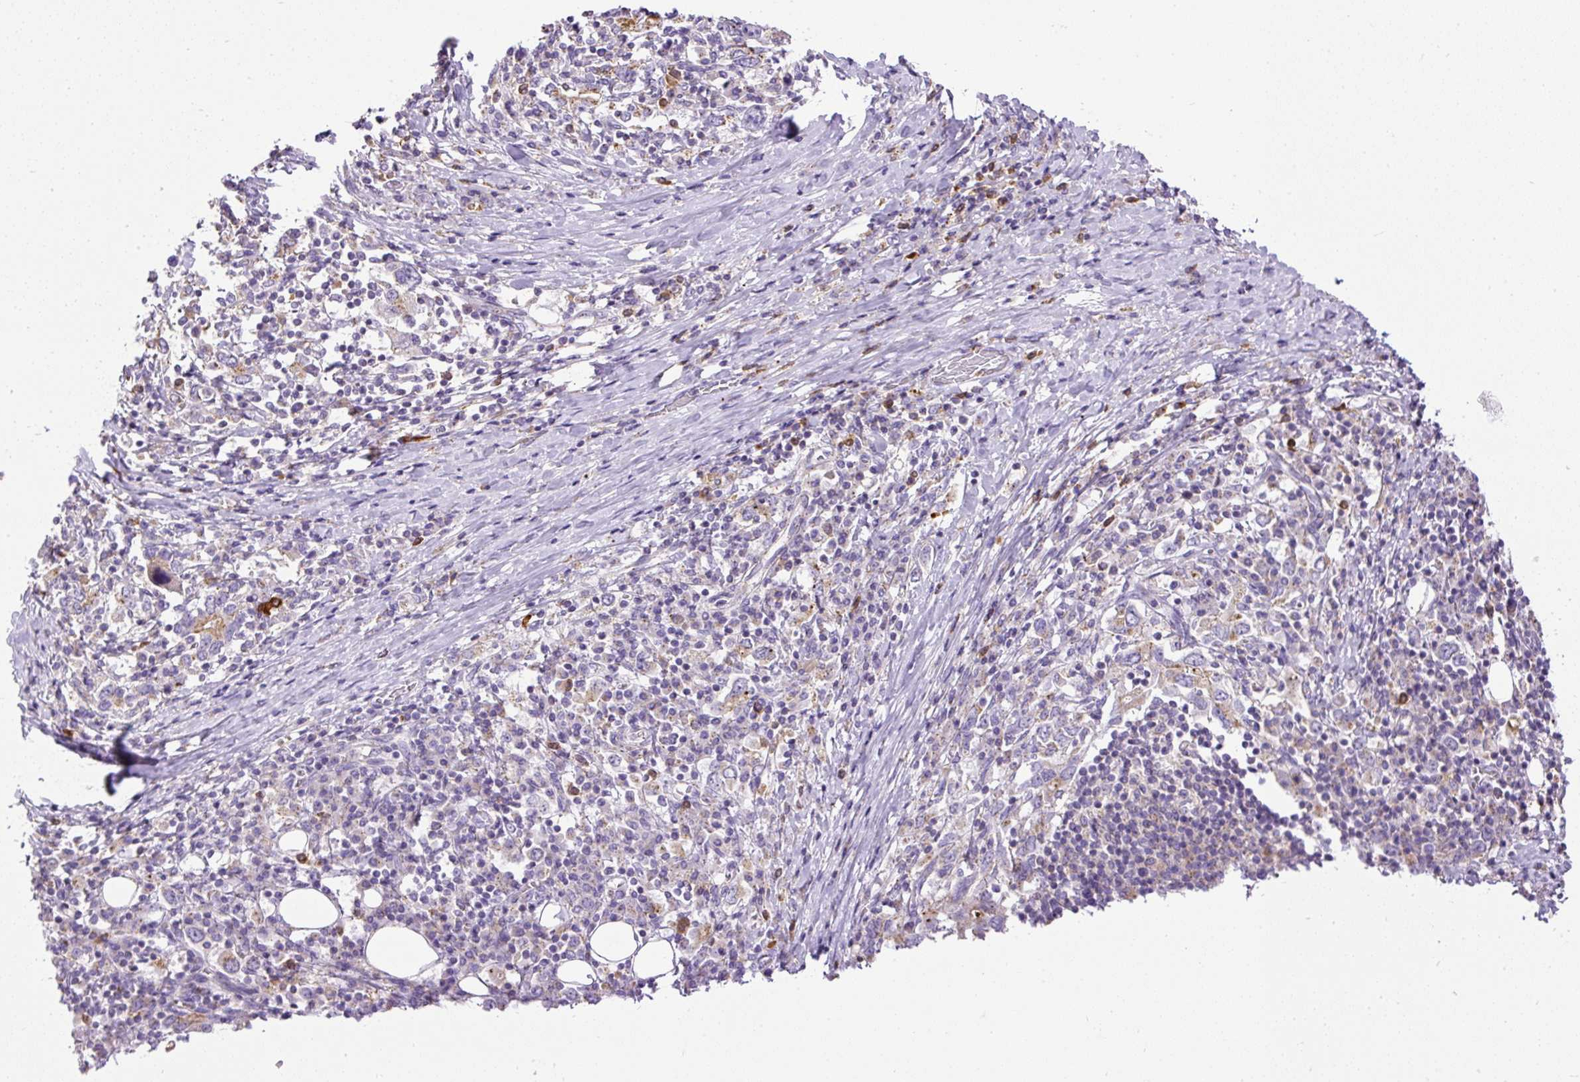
{"staining": {"intensity": "moderate", "quantity": "<25%", "location": "cytoplasmic/membranous"}, "tissue": "stomach cancer", "cell_type": "Tumor cells", "image_type": "cancer", "snomed": [{"axis": "morphology", "description": "Adenocarcinoma, NOS"}, {"axis": "topography", "description": "Stomach, upper"}, {"axis": "topography", "description": "Stomach"}], "caption": "Stomach adenocarcinoma stained with a brown dye reveals moderate cytoplasmic/membranous positive staining in approximately <25% of tumor cells.", "gene": "CFAP47", "patient": {"sex": "male", "age": 62}}